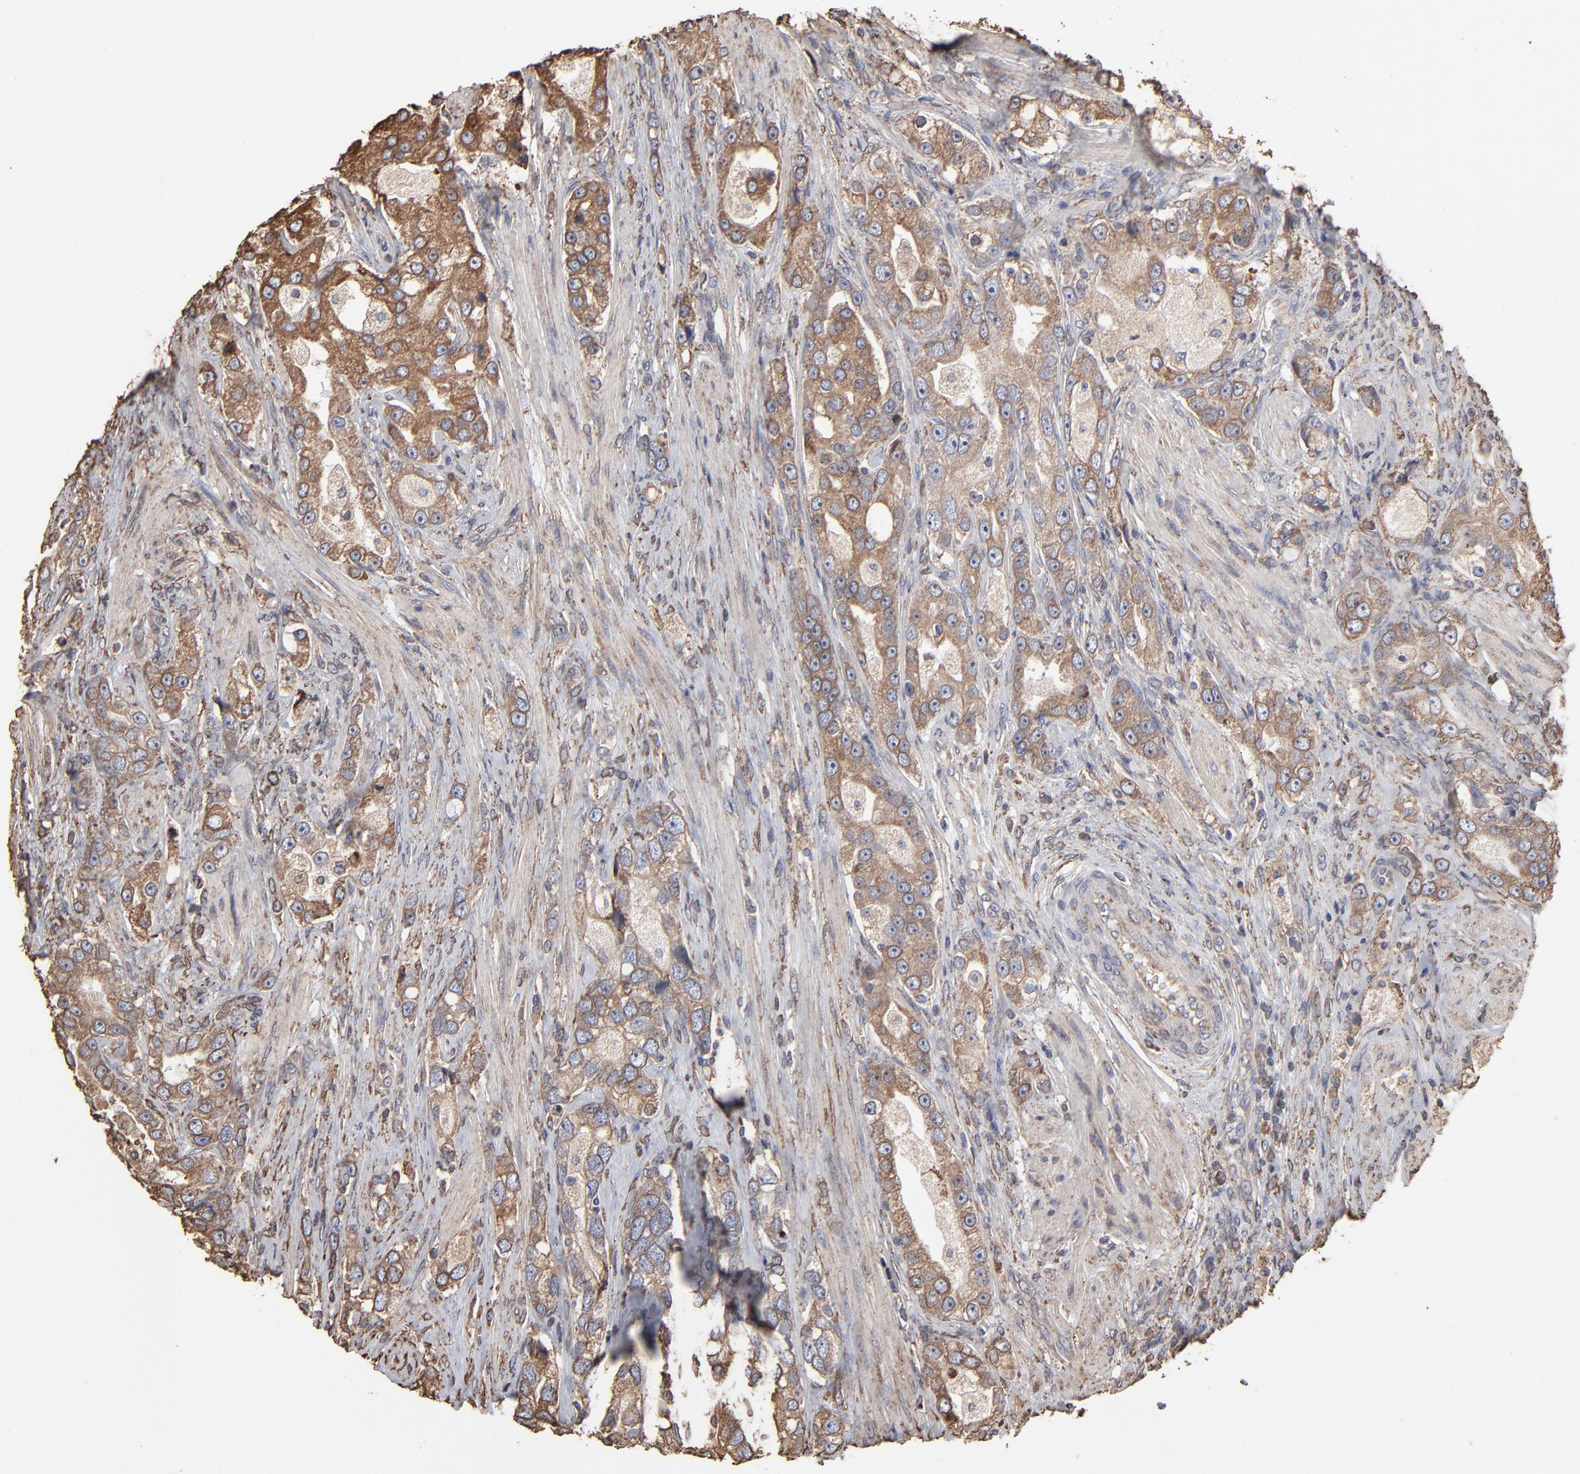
{"staining": {"intensity": "weak", "quantity": "25%-75%", "location": "cytoplasmic/membranous"}, "tissue": "prostate cancer", "cell_type": "Tumor cells", "image_type": "cancer", "snomed": [{"axis": "morphology", "description": "Adenocarcinoma, High grade"}, {"axis": "topography", "description": "Prostate"}], "caption": "Immunohistochemical staining of prostate cancer demonstrates low levels of weak cytoplasmic/membranous protein expression in about 25%-75% of tumor cells.", "gene": "PDIA3", "patient": {"sex": "male", "age": 63}}